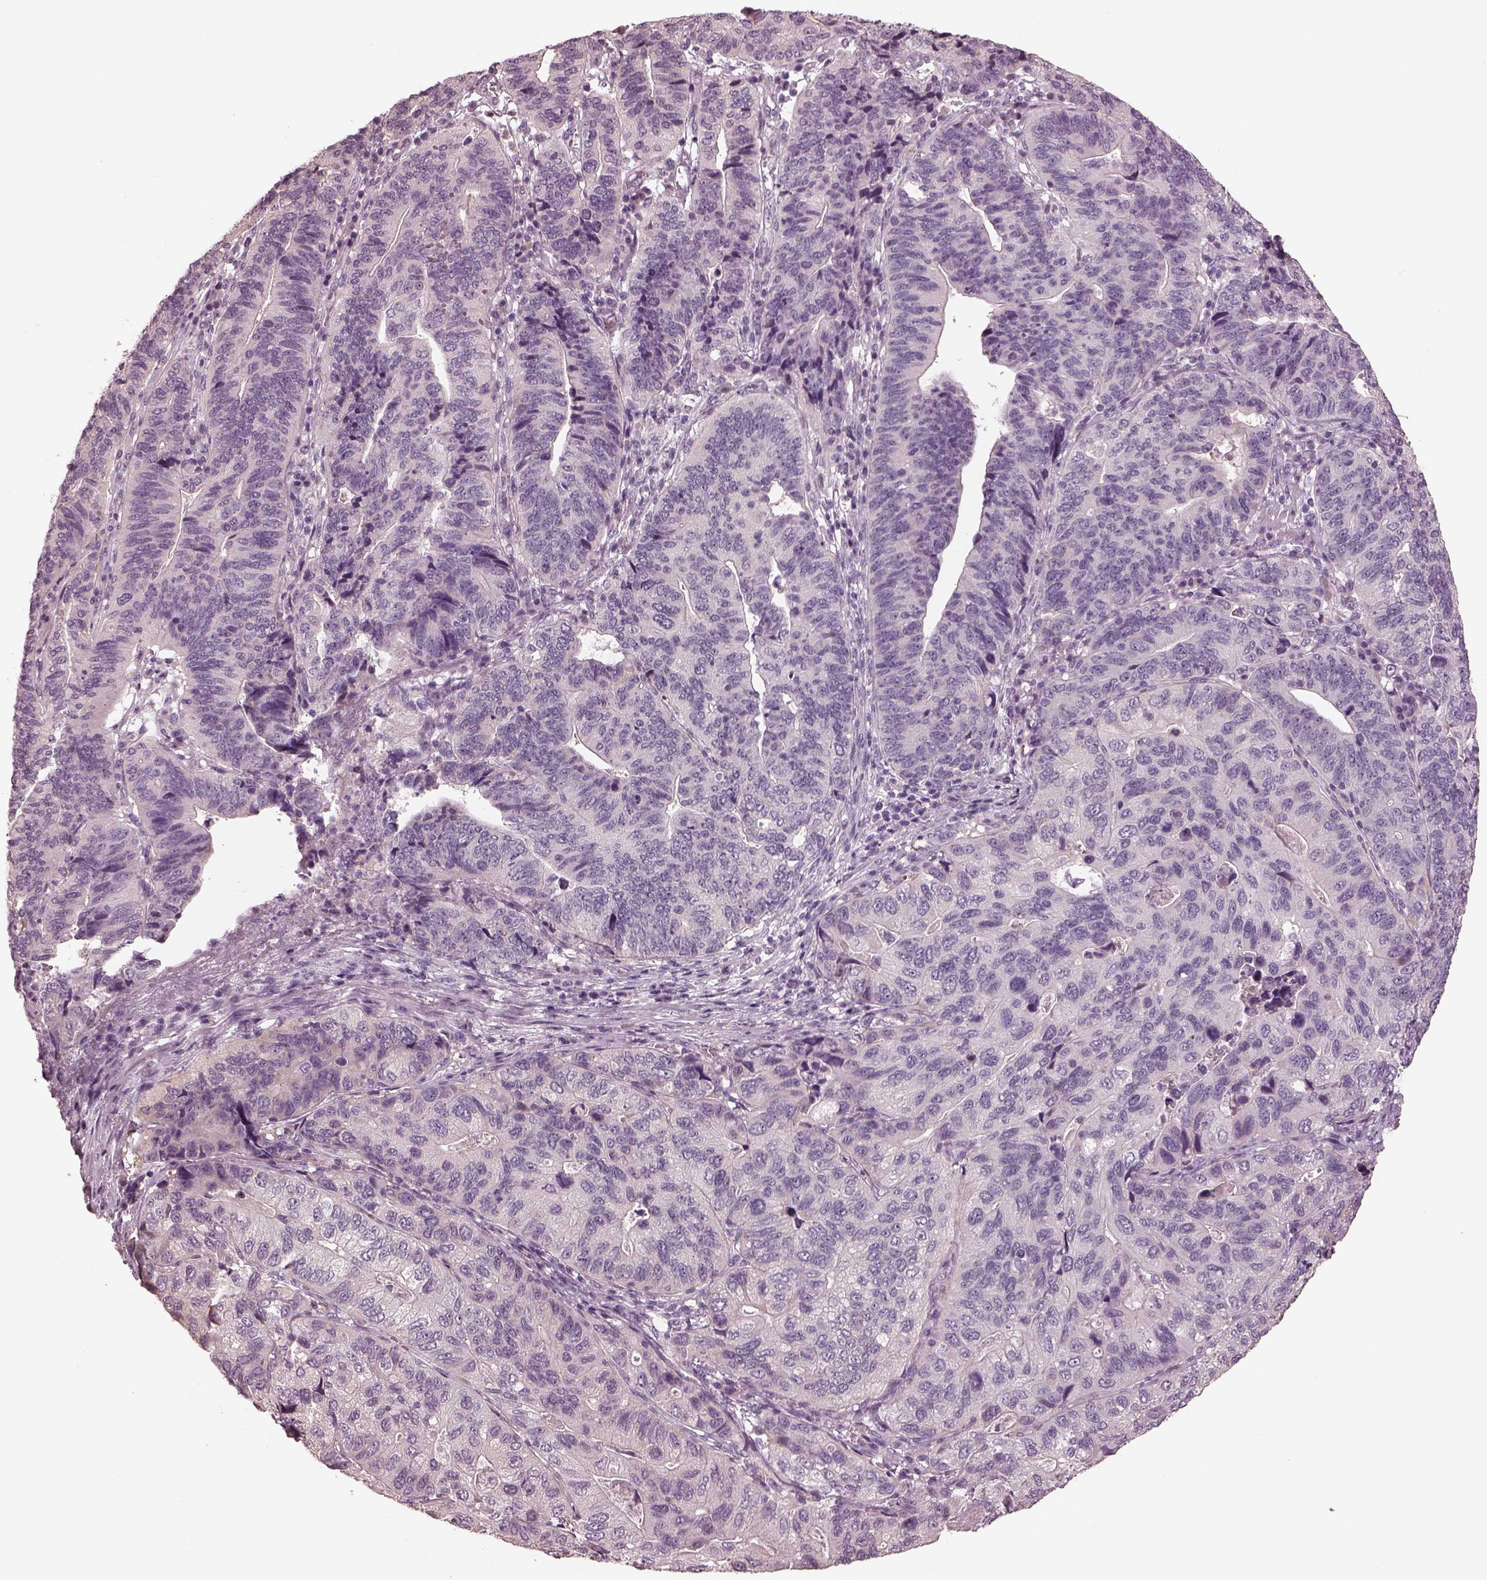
{"staining": {"intensity": "negative", "quantity": "none", "location": "none"}, "tissue": "stomach cancer", "cell_type": "Tumor cells", "image_type": "cancer", "snomed": [{"axis": "morphology", "description": "Adenocarcinoma, NOS"}, {"axis": "topography", "description": "Stomach, upper"}], "caption": "DAB immunohistochemical staining of human stomach cancer (adenocarcinoma) demonstrates no significant staining in tumor cells.", "gene": "RCVRN", "patient": {"sex": "female", "age": 67}}